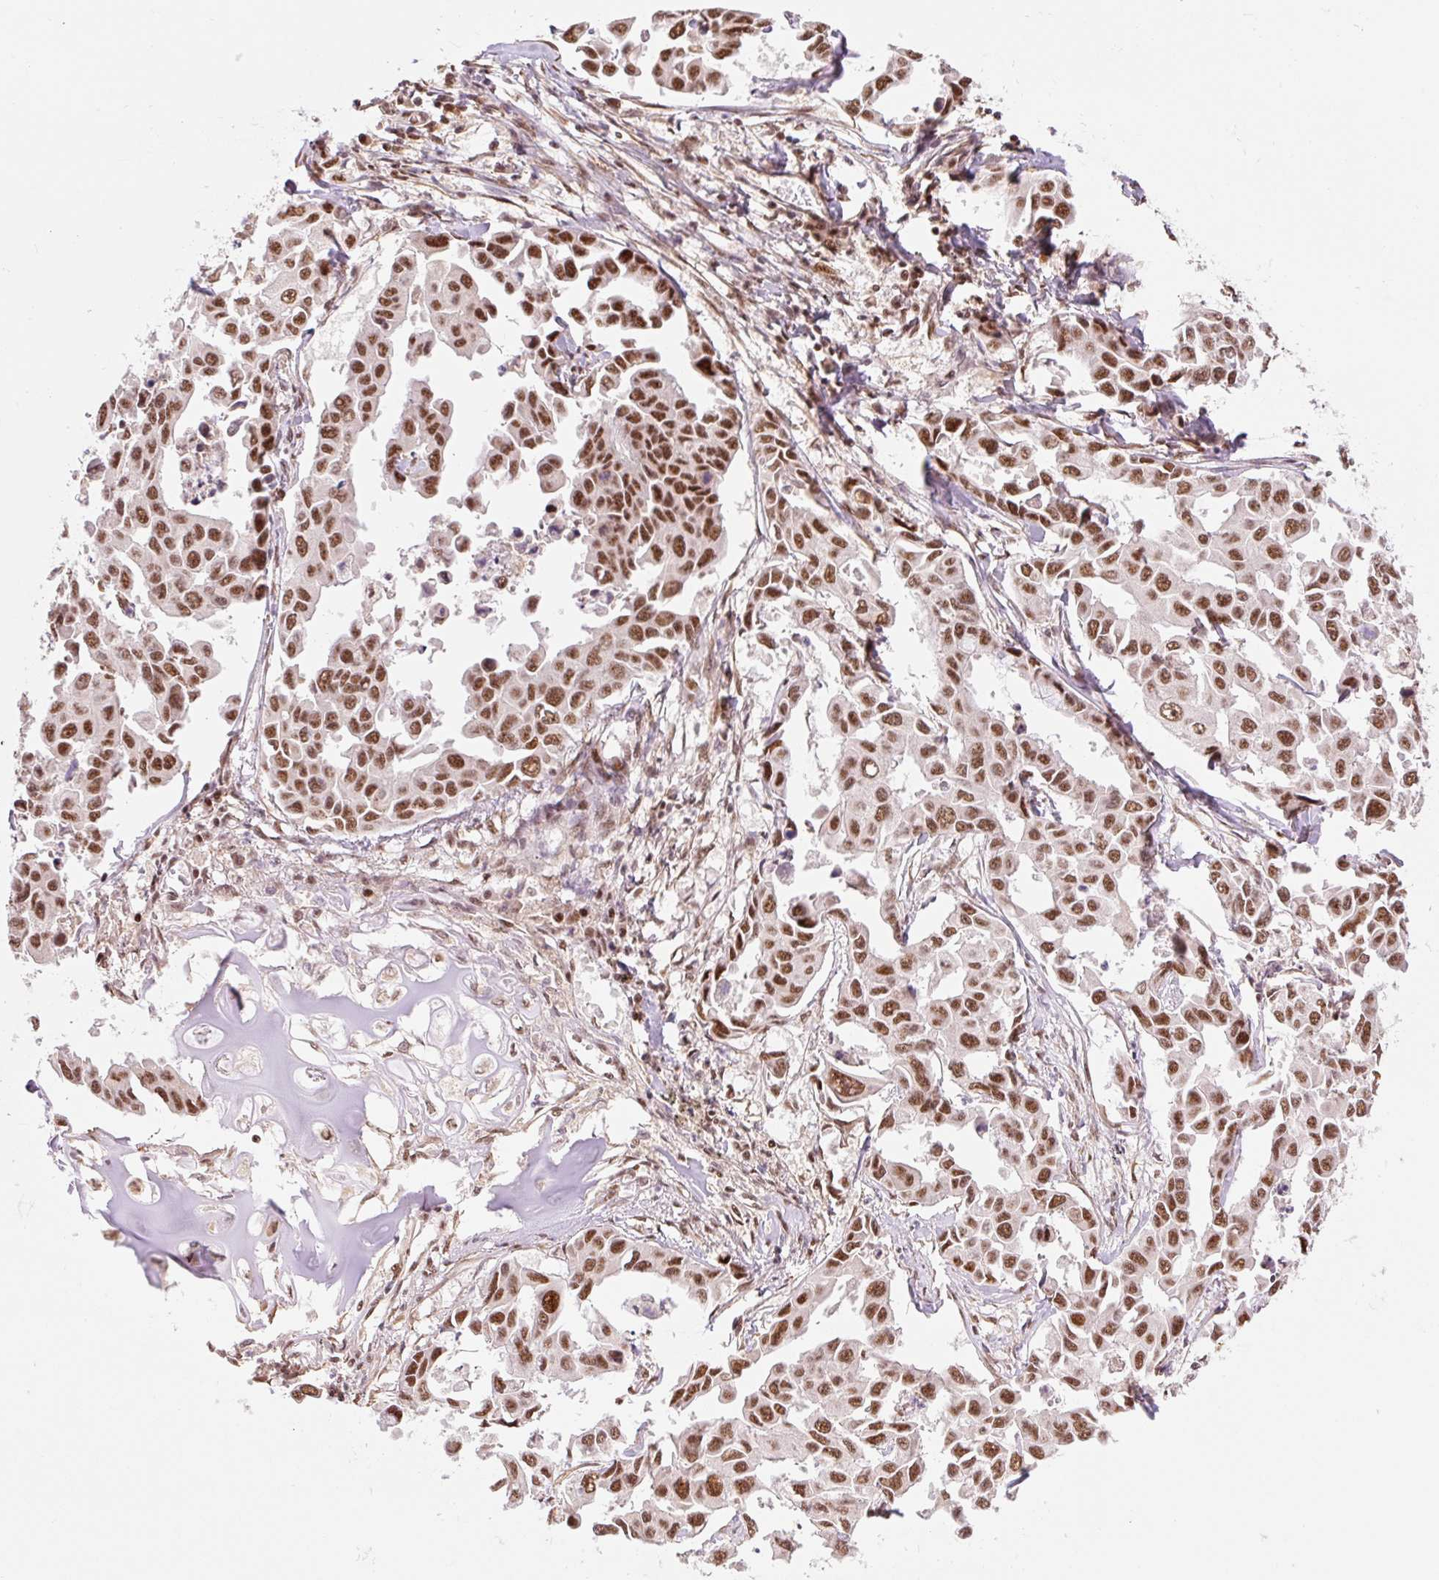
{"staining": {"intensity": "moderate", "quantity": ">75%", "location": "nuclear"}, "tissue": "lung cancer", "cell_type": "Tumor cells", "image_type": "cancer", "snomed": [{"axis": "morphology", "description": "Adenocarcinoma, NOS"}, {"axis": "topography", "description": "Lung"}], "caption": "This image displays lung adenocarcinoma stained with IHC to label a protein in brown. The nuclear of tumor cells show moderate positivity for the protein. Nuclei are counter-stained blue.", "gene": "INTS8", "patient": {"sex": "male", "age": 64}}